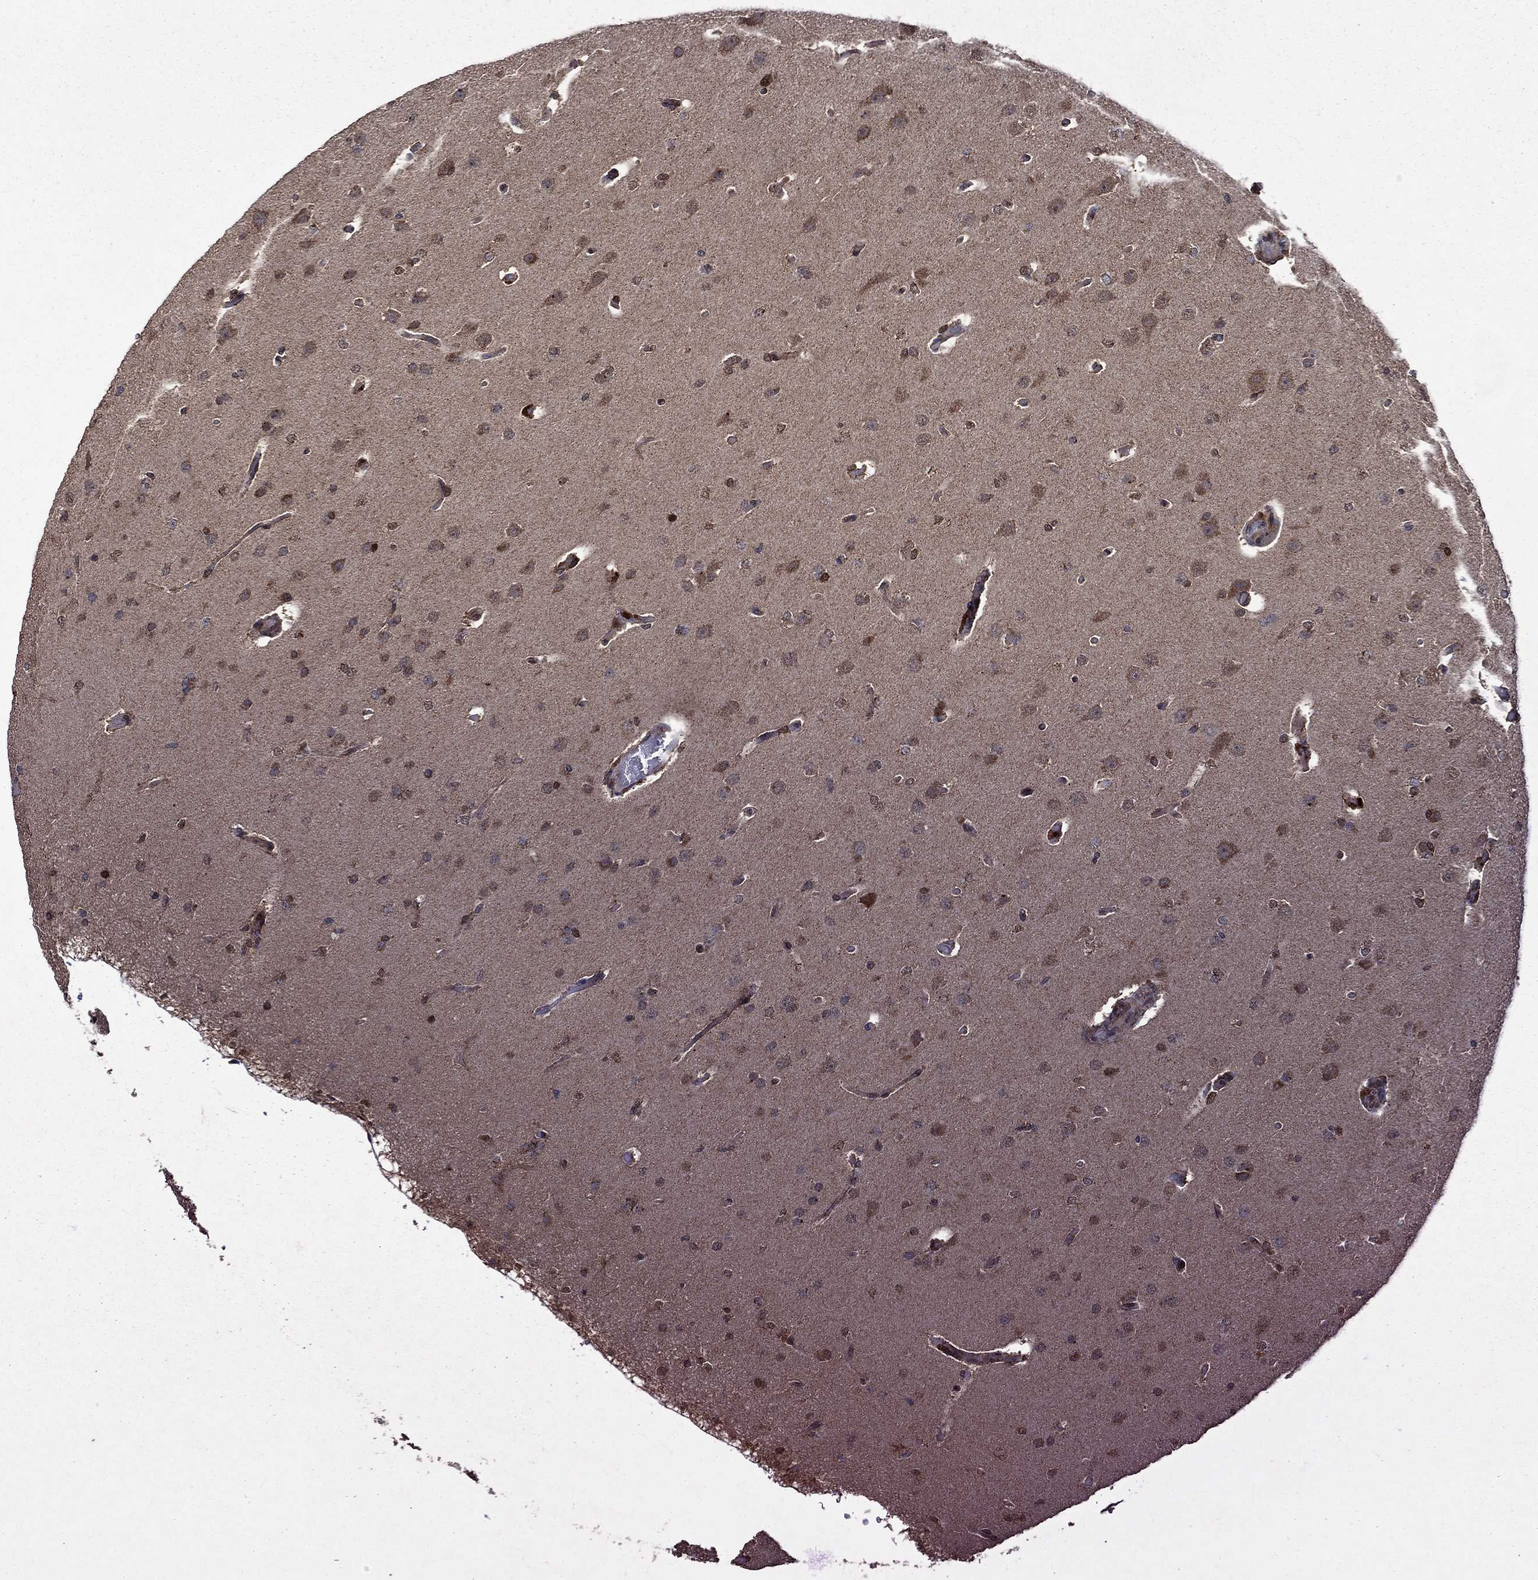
{"staining": {"intensity": "moderate", "quantity": "25%-75%", "location": "cytoplasmic/membranous,nuclear"}, "tissue": "glioma", "cell_type": "Tumor cells", "image_type": "cancer", "snomed": [{"axis": "morphology", "description": "Glioma, malignant, Low grade"}, {"axis": "topography", "description": "Brain"}], "caption": "Immunohistochemical staining of human glioma exhibits moderate cytoplasmic/membranous and nuclear protein expression in about 25%-75% of tumor cells.", "gene": "ITM2B", "patient": {"sex": "male", "age": 41}}